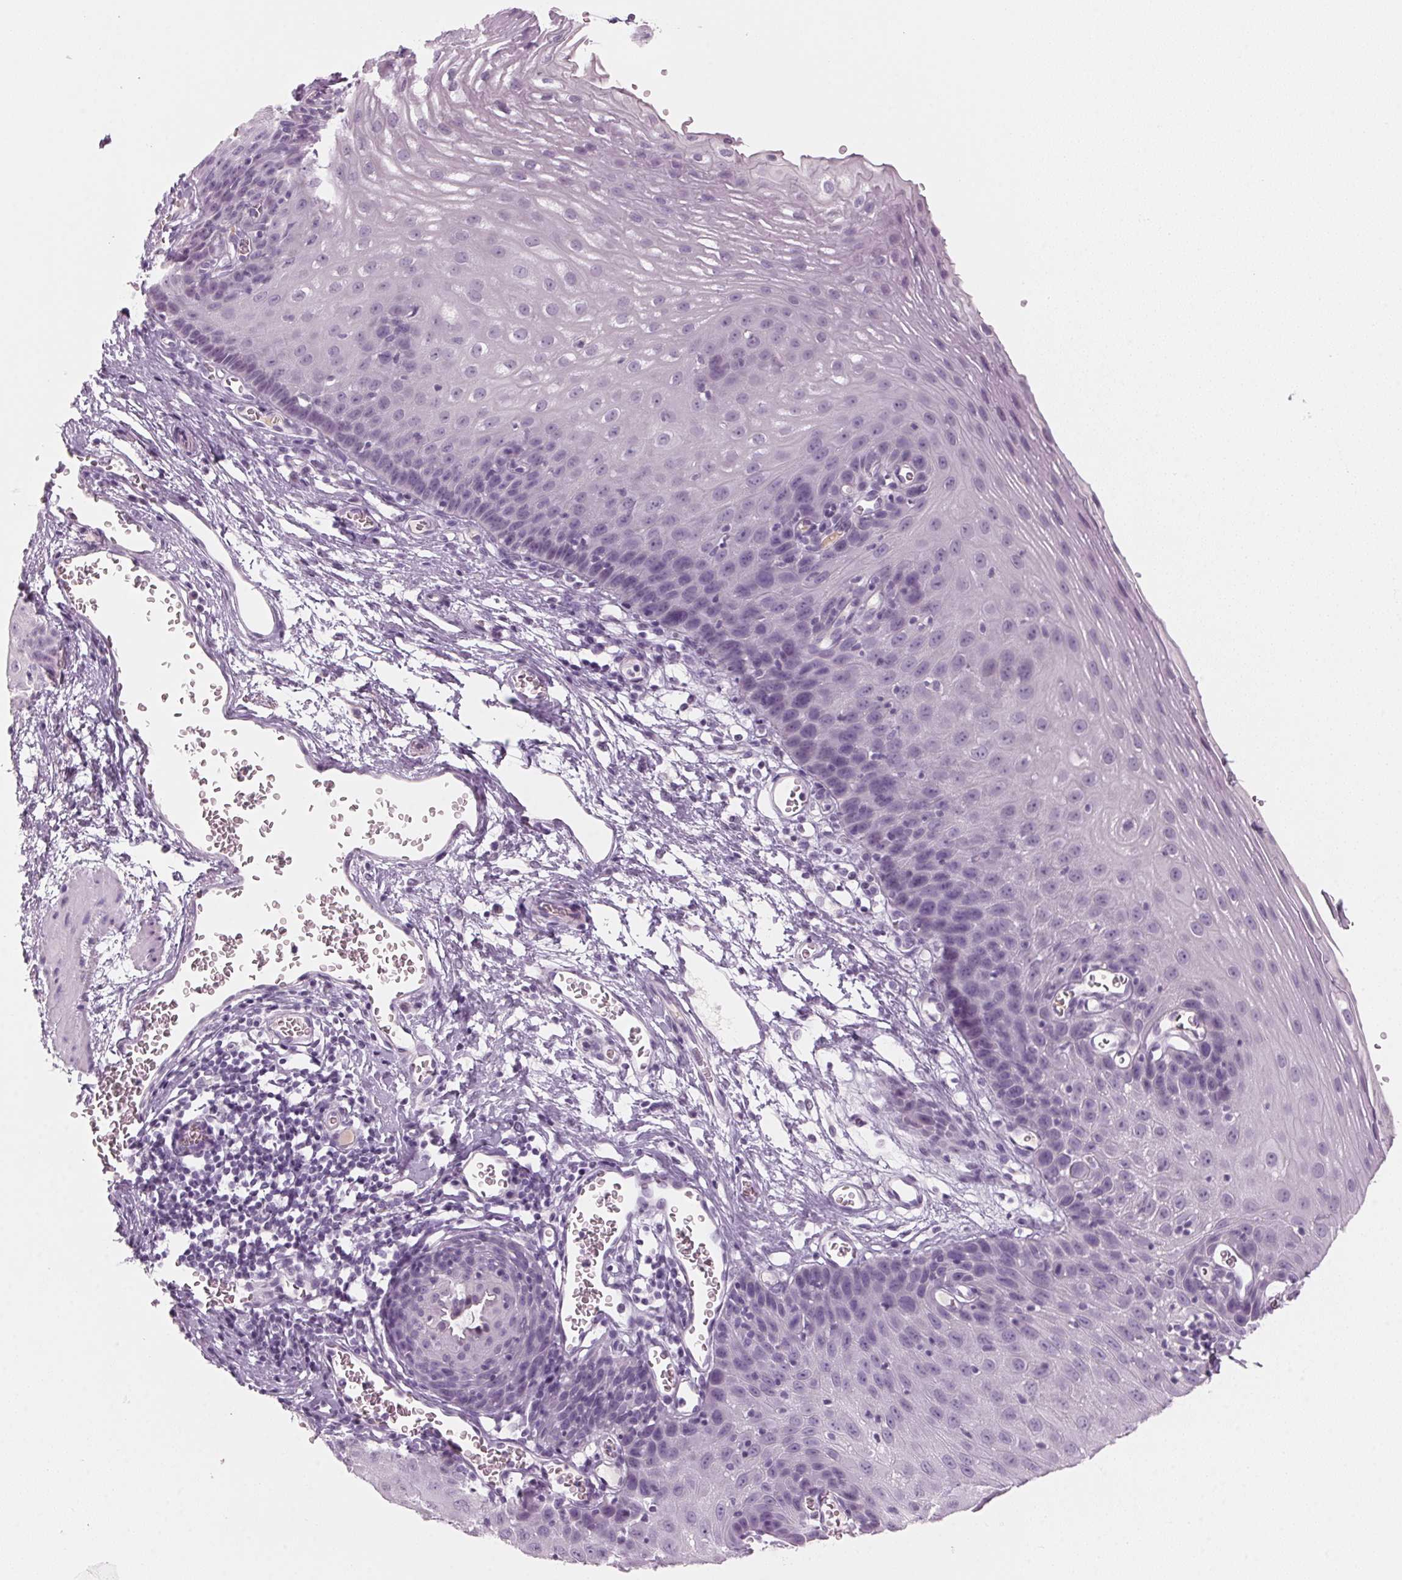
{"staining": {"intensity": "negative", "quantity": "none", "location": "none"}, "tissue": "esophagus", "cell_type": "Squamous epithelial cells", "image_type": "normal", "snomed": [{"axis": "morphology", "description": "Normal tissue, NOS"}, {"axis": "topography", "description": "Esophagus"}], "caption": "An image of human esophagus is negative for staining in squamous epithelial cells. (Stains: DAB (3,3'-diaminobenzidine) immunohistochemistry with hematoxylin counter stain, Microscopy: brightfield microscopy at high magnification).", "gene": "ADAM20", "patient": {"sex": "male", "age": 72}}